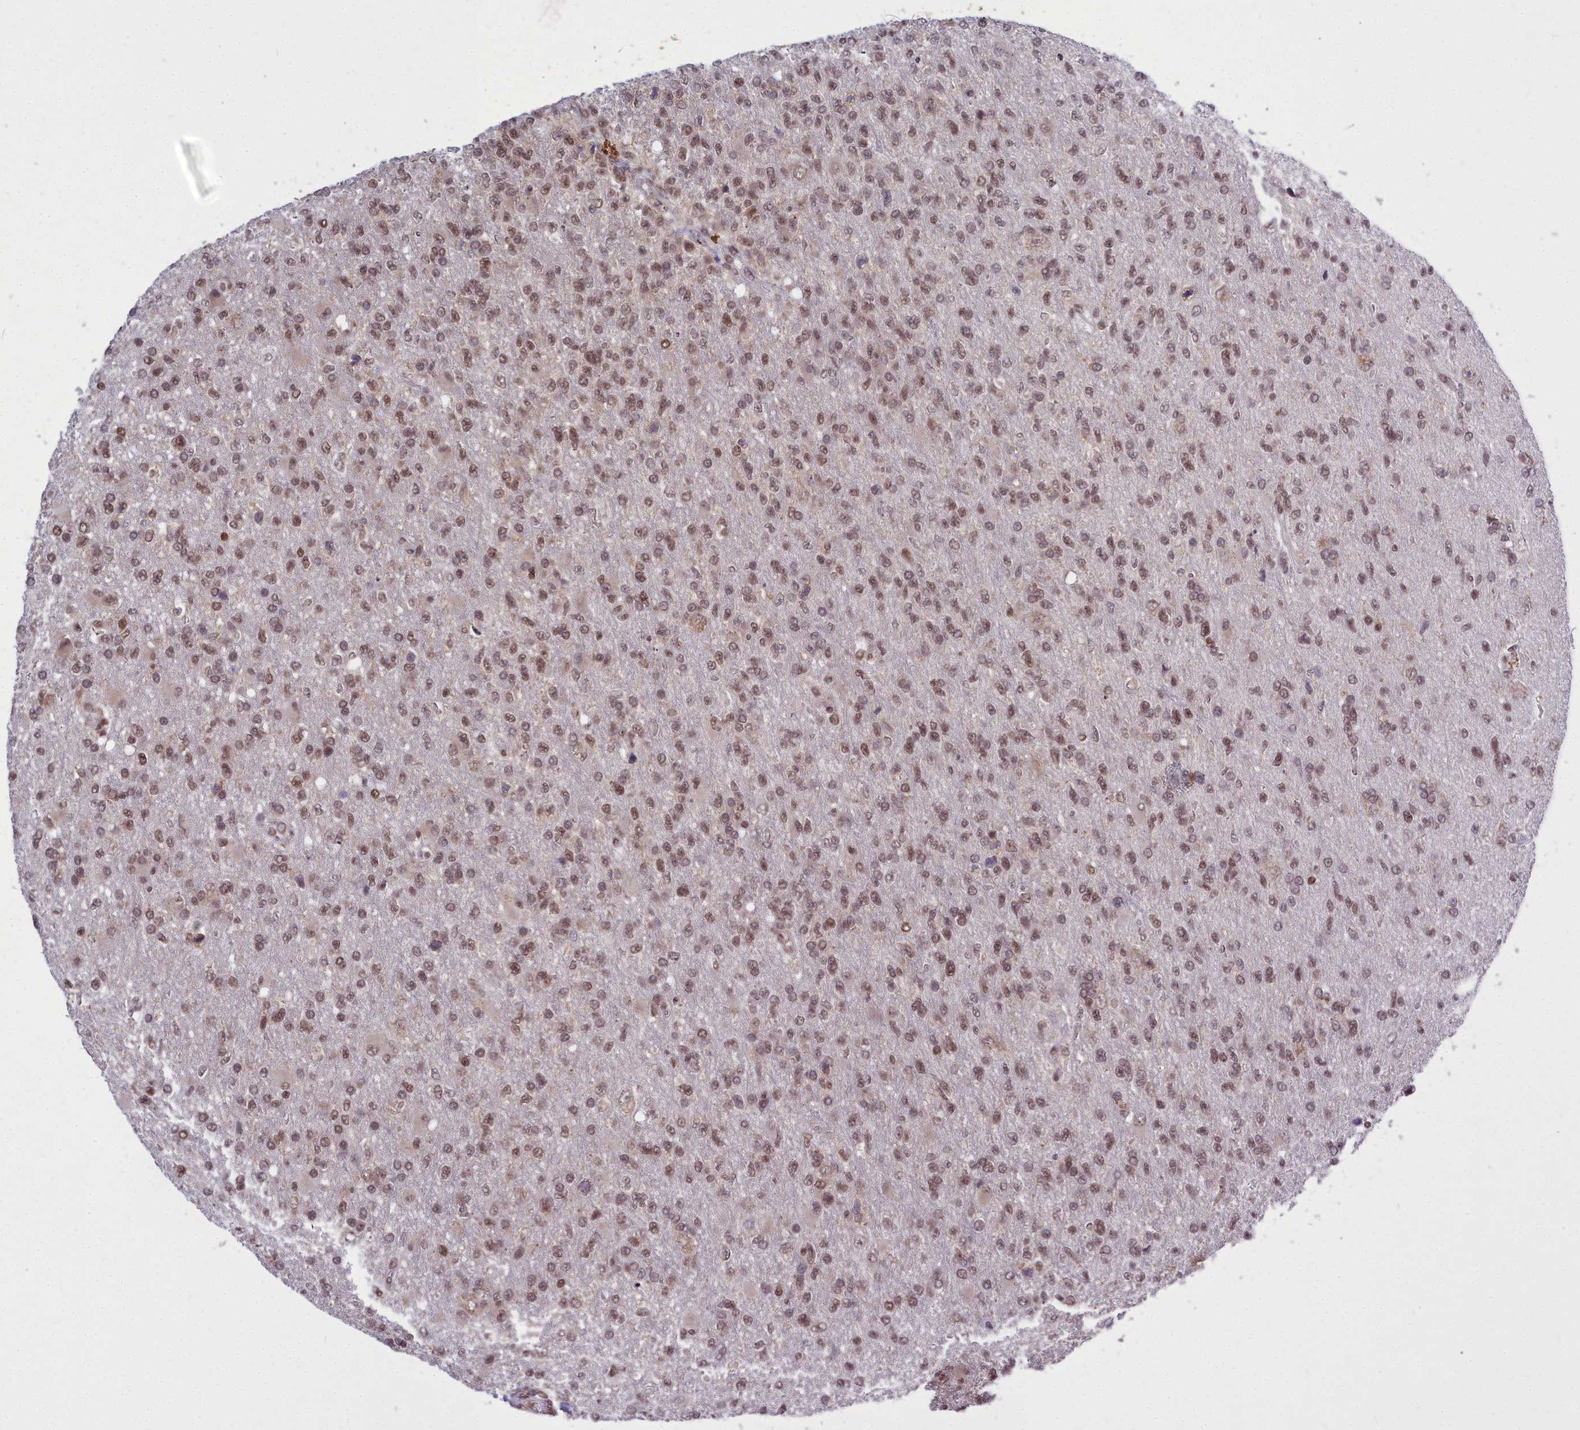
{"staining": {"intensity": "moderate", "quantity": ">75%", "location": "nuclear"}, "tissue": "glioma", "cell_type": "Tumor cells", "image_type": "cancer", "snomed": [{"axis": "morphology", "description": "Glioma, malignant, High grade"}, {"axis": "topography", "description": "Brain"}], "caption": "This histopathology image exhibits IHC staining of glioma, with medium moderate nuclear staining in about >75% of tumor cells.", "gene": "GMEB1", "patient": {"sex": "male", "age": 56}}